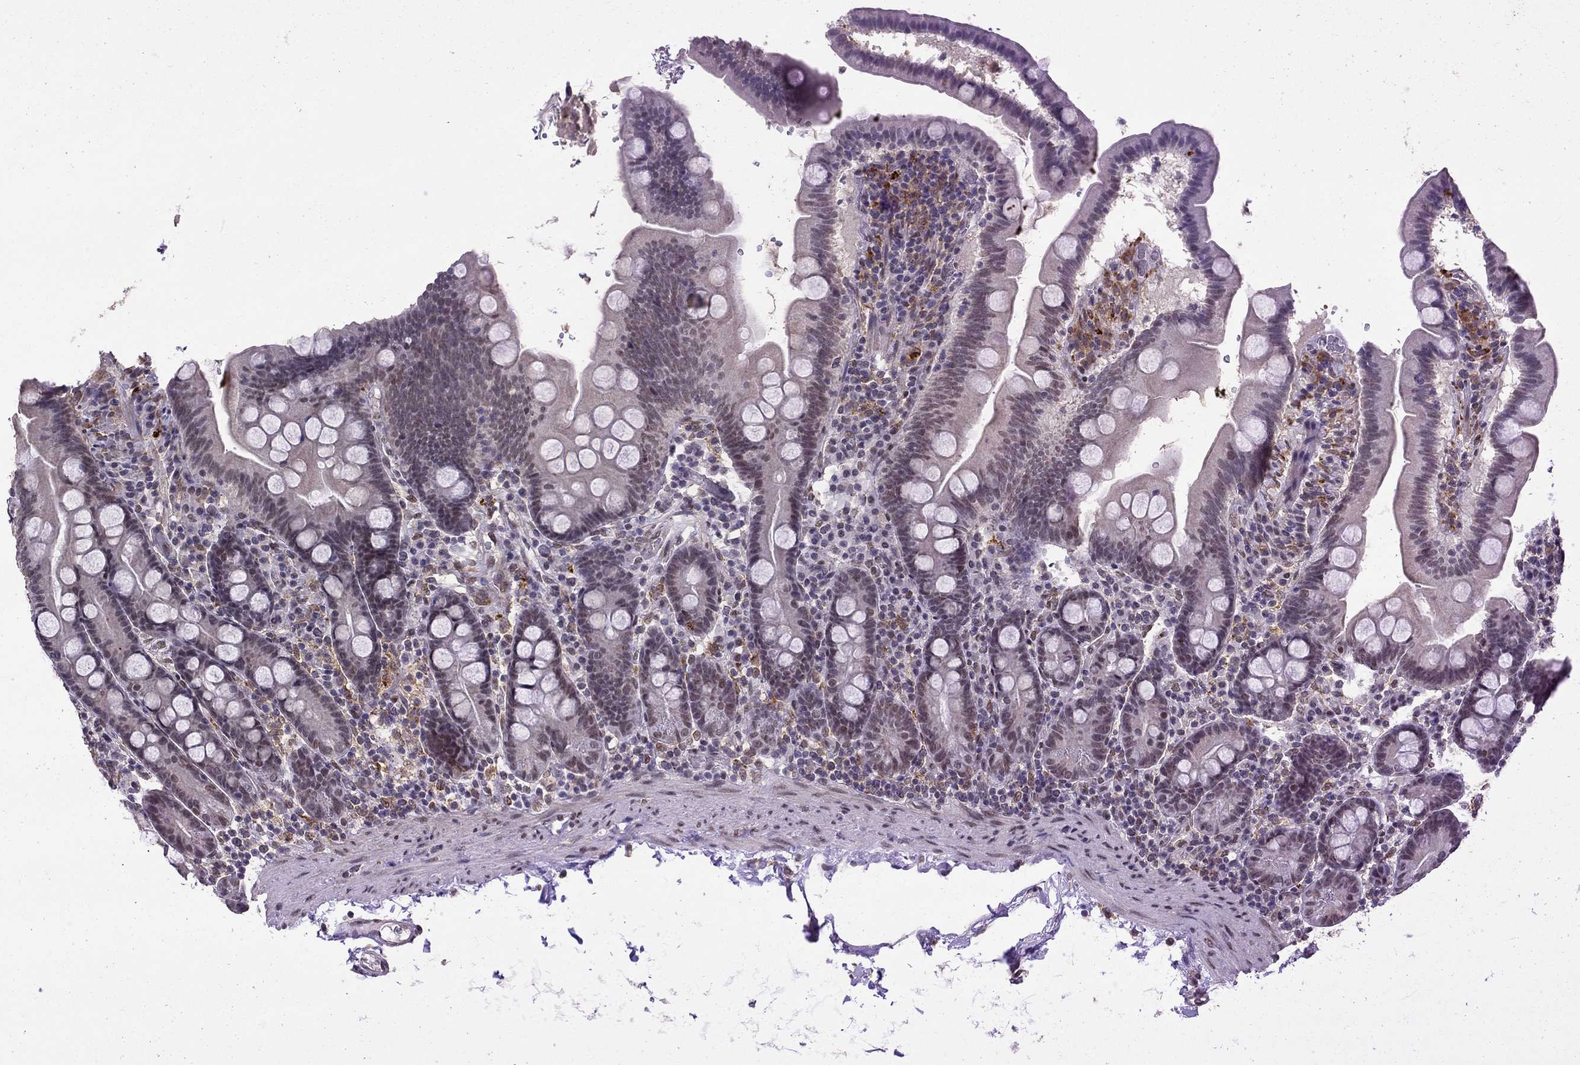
{"staining": {"intensity": "weak", "quantity": "<25%", "location": "nuclear"}, "tissue": "duodenum", "cell_type": "Glandular cells", "image_type": "normal", "snomed": [{"axis": "morphology", "description": "Normal tissue, NOS"}, {"axis": "topography", "description": "Duodenum"}], "caption": "The histopathology image displays no staining of glandular cells in unremarkable duodenum.", "gene": "GRIA3", "patient": {"sex": "male", "age": 59}}